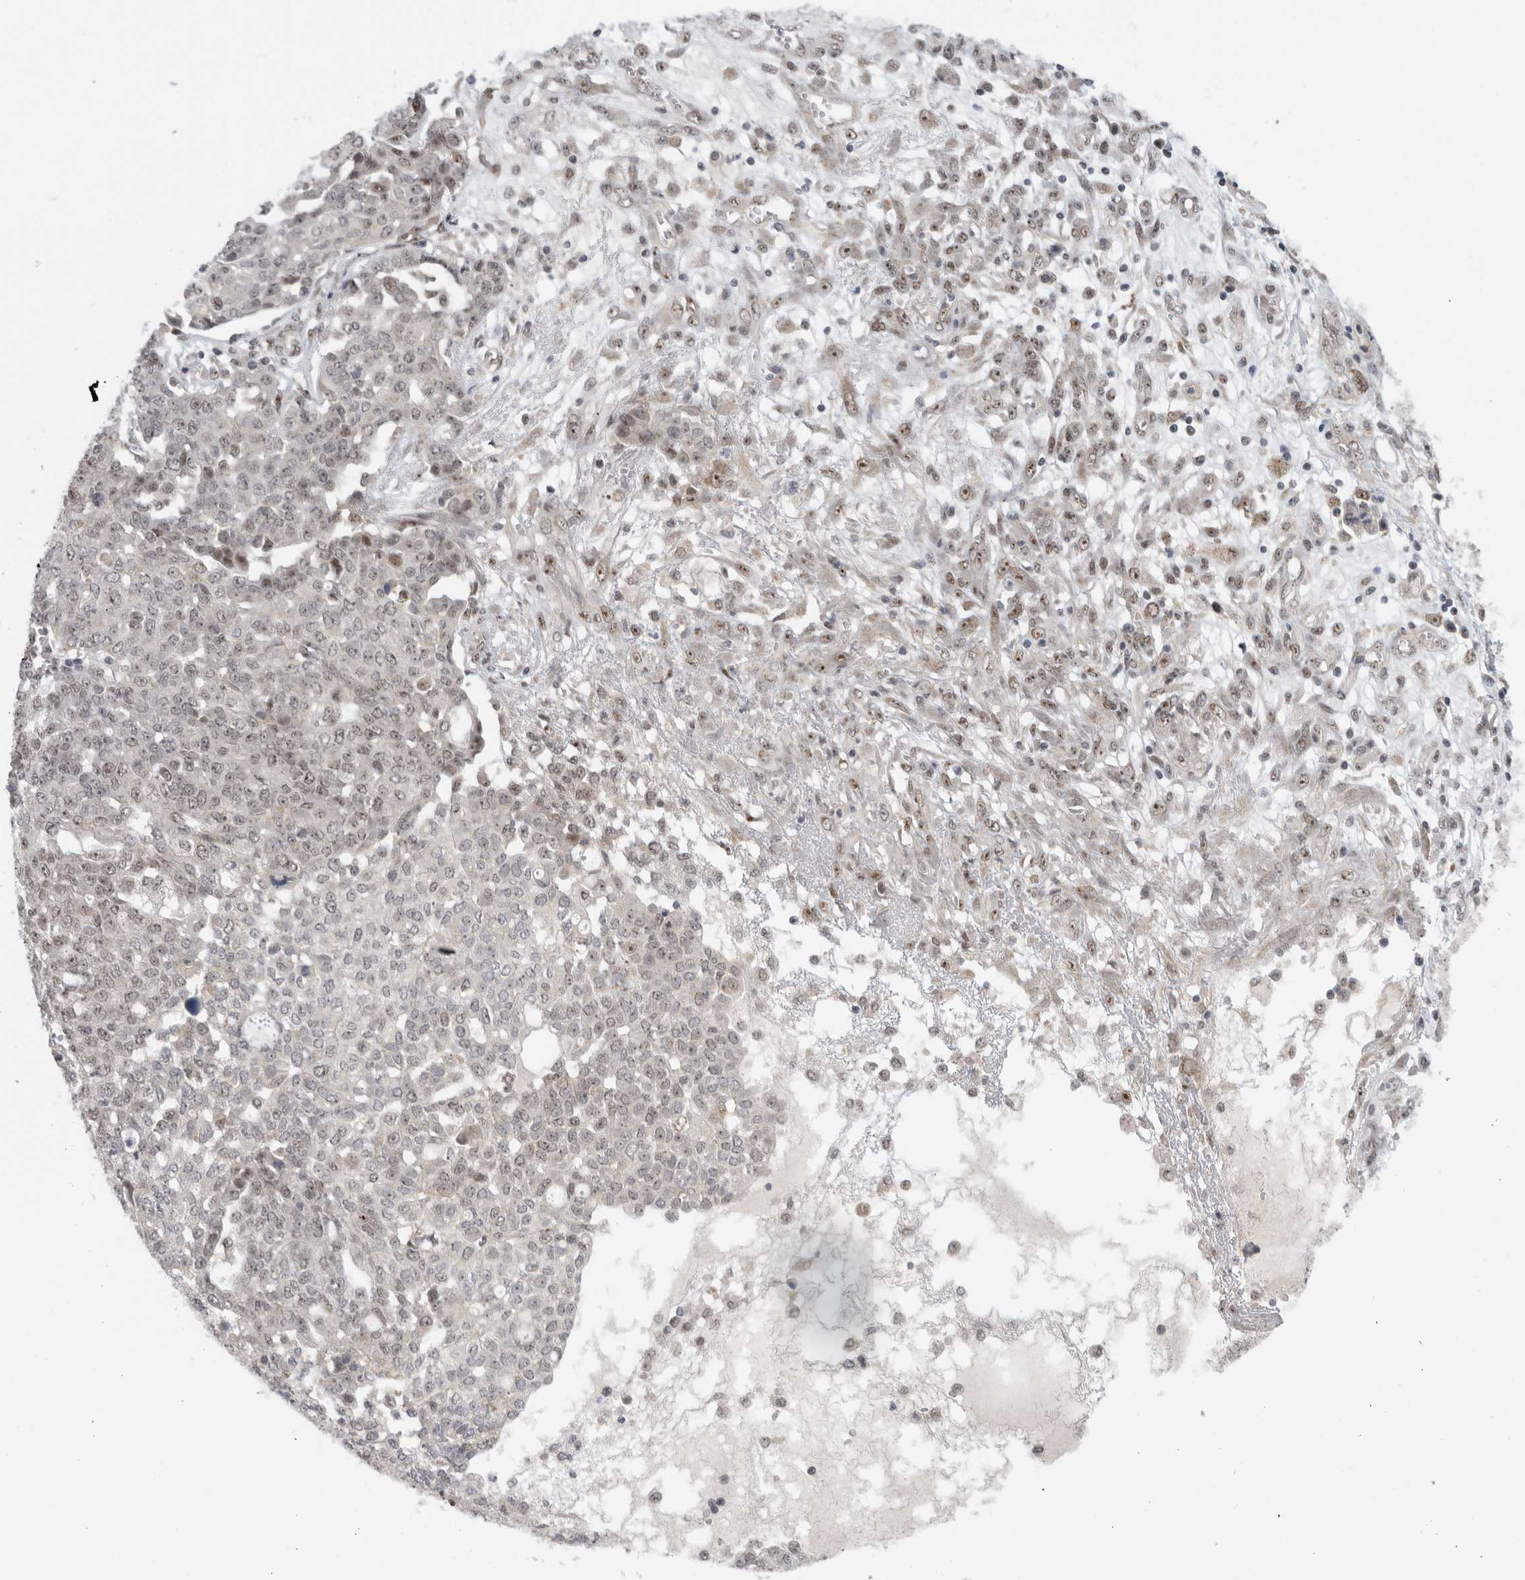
{"staining": {"intensity": "weak", "quantity": "<25%", "location": "nuclear"}, "tissue": "ovarian cancer", "cell_type": "Tumor cells", "image_type": "cancer", "snomed": [{"axis": "morphology", "description": "Cystadenocarcinoma, serous, NOS"}, {"axis": "topography", "description": "Soft tissue"}, {"axis": "topography", "description": "Ovary"}], "caption": "DAB immunohistochemical staining of serous cystadenocarcinoma (ovarian) displays no significant positivity in tumor cells. Brightfield microscopy of IHC stained with DAB (brown) and hematoxylin (blue), captured at high magnification.", "gene": "MPHOSPH6", "patient": {"sex": "female", "age": 57}}